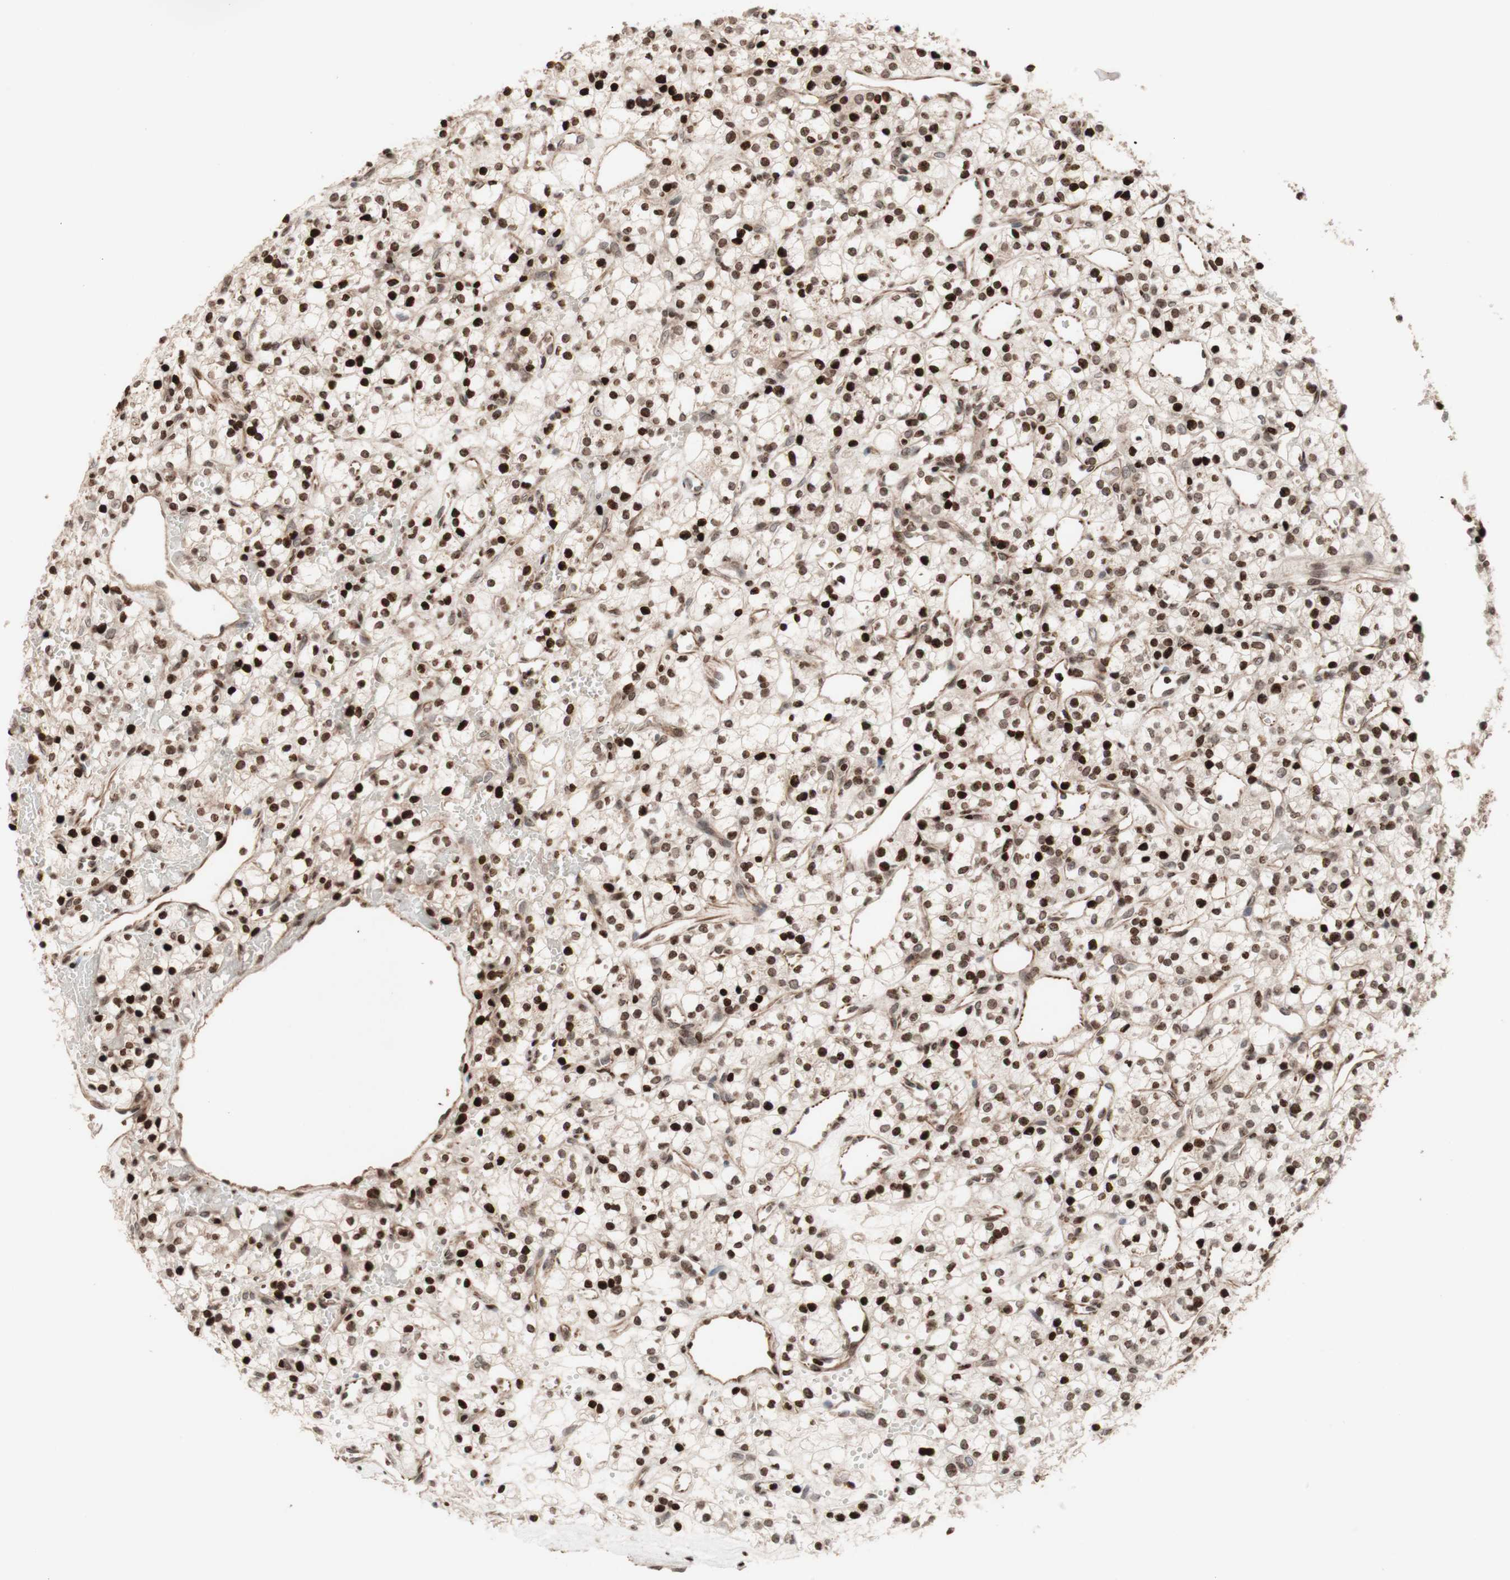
{"staining": {"intensity": "strong", "quantity": "25%-75%", "location": "nuclear"}, "tissue": "renal cancer", "cell_type": "Tumor cells", "image_type": "cancer", "snomed": [{"axis": "morphology", "description": "Adenocarcinoma, NOS"}, {"axis": "topography", "description": "Kidney"}], "caption": "This is a histology image of immunohistochemistry (IHC) staining of renal adenocarcinoma, which shows strong positivity in the nuclear of tumor cells.", "gene": "POLA1", "patient": {"sex": "female", "age": 60}}